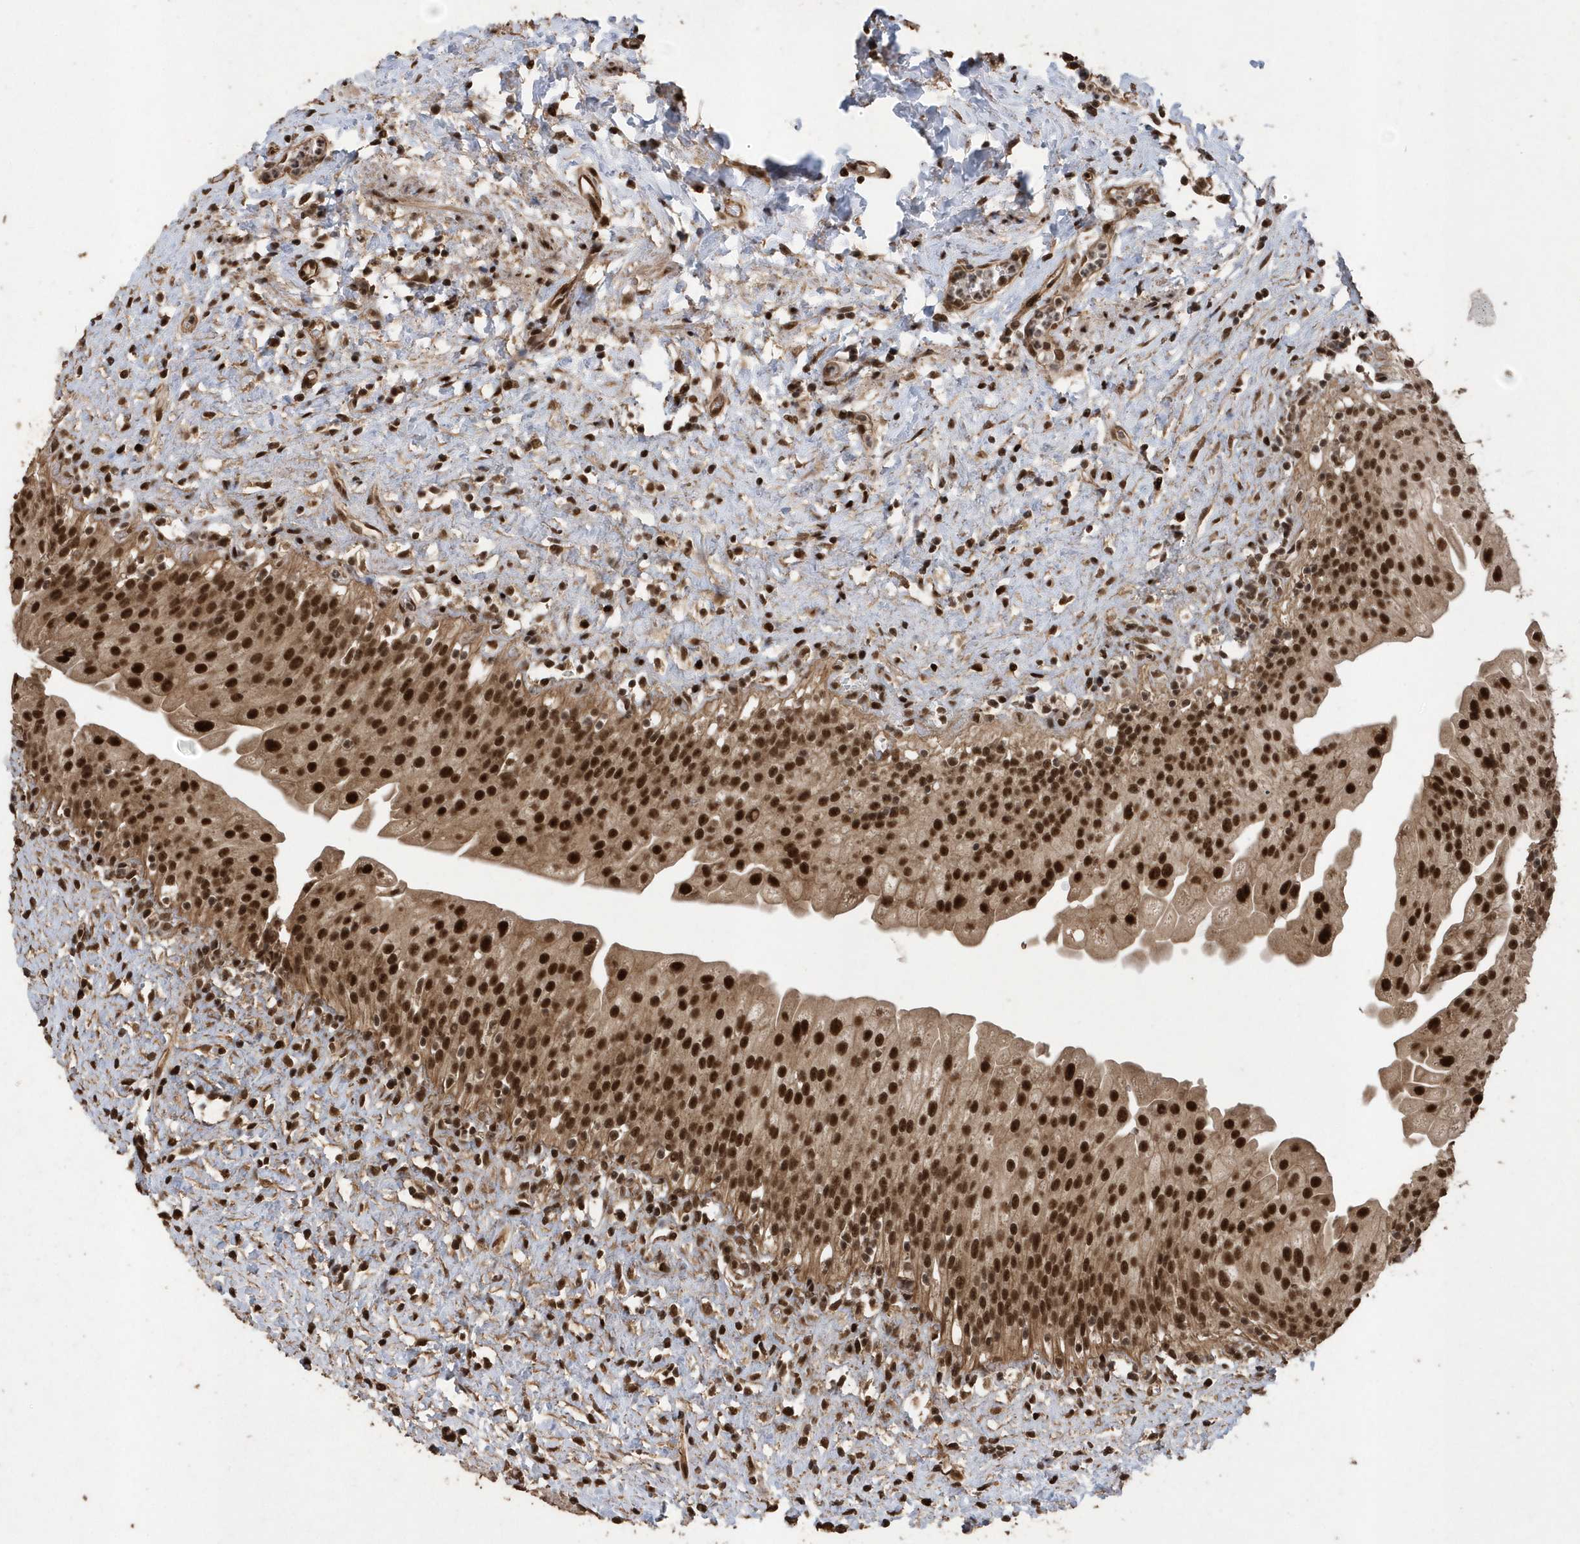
{"staining": {"intensity": "strong", "quantity": ">75%", "location": "nuclear"}, "tissue": "urinary bladder", "cell_type": "Urothelial cells", "image_type": "normal", "snomed": [{"axis": "morphology", "description": "Normal tissue, NOS"}, {"axis": "topography", "description": "Urinary bladder"}], "caption": "Urinary bladder stained with immunohistochemistry (IHC) shows strong nuclear staining in approximately >75% of urothelial cells. The staining was performed using DAB (3,3'-diaminobenzidine) to visualize the protein expression in brown, while the nuclei were stained in blue with hematoxylin (Magnification: 20x).", "gene": "INTS12", "patient": {"sex": "female", "age": 27}}